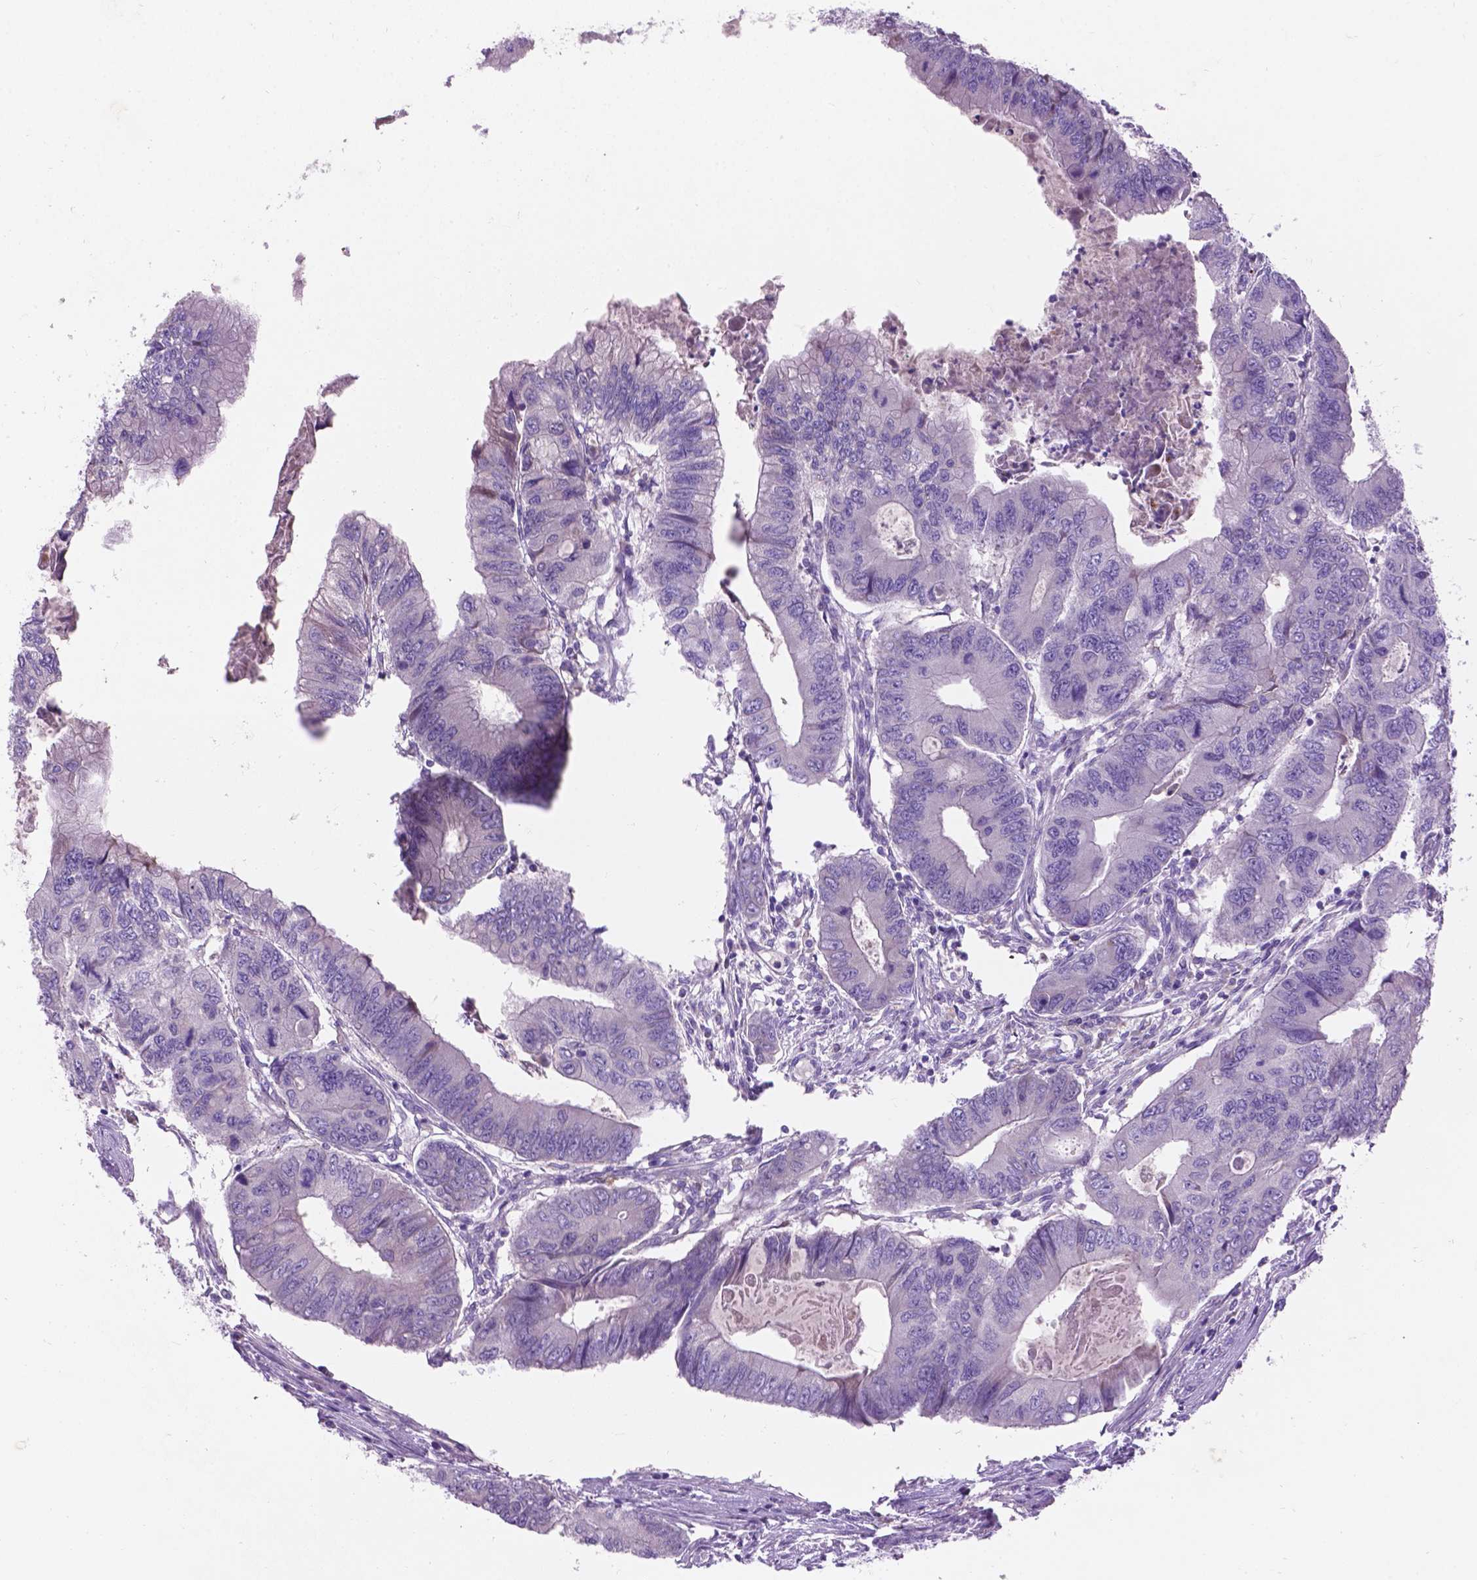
{"staining": {"intensity": "negative", "quantity": "none", "location": "none"}, "tissue": "colorectal cancer", "cell_type": "Tumor cells", "image_type": "cancer", "snomed": [{"axis": "morphology", "description": "Adenocarcinoma, NOS"}, {"axis": "topography", "description": "Colon"}], "caption": "Immunohistochemical staining of colorectal cancer shows no significant staining in tumor cells.", "gene": "NOXO1", "patient": {"sex": "male", "age": 53}}